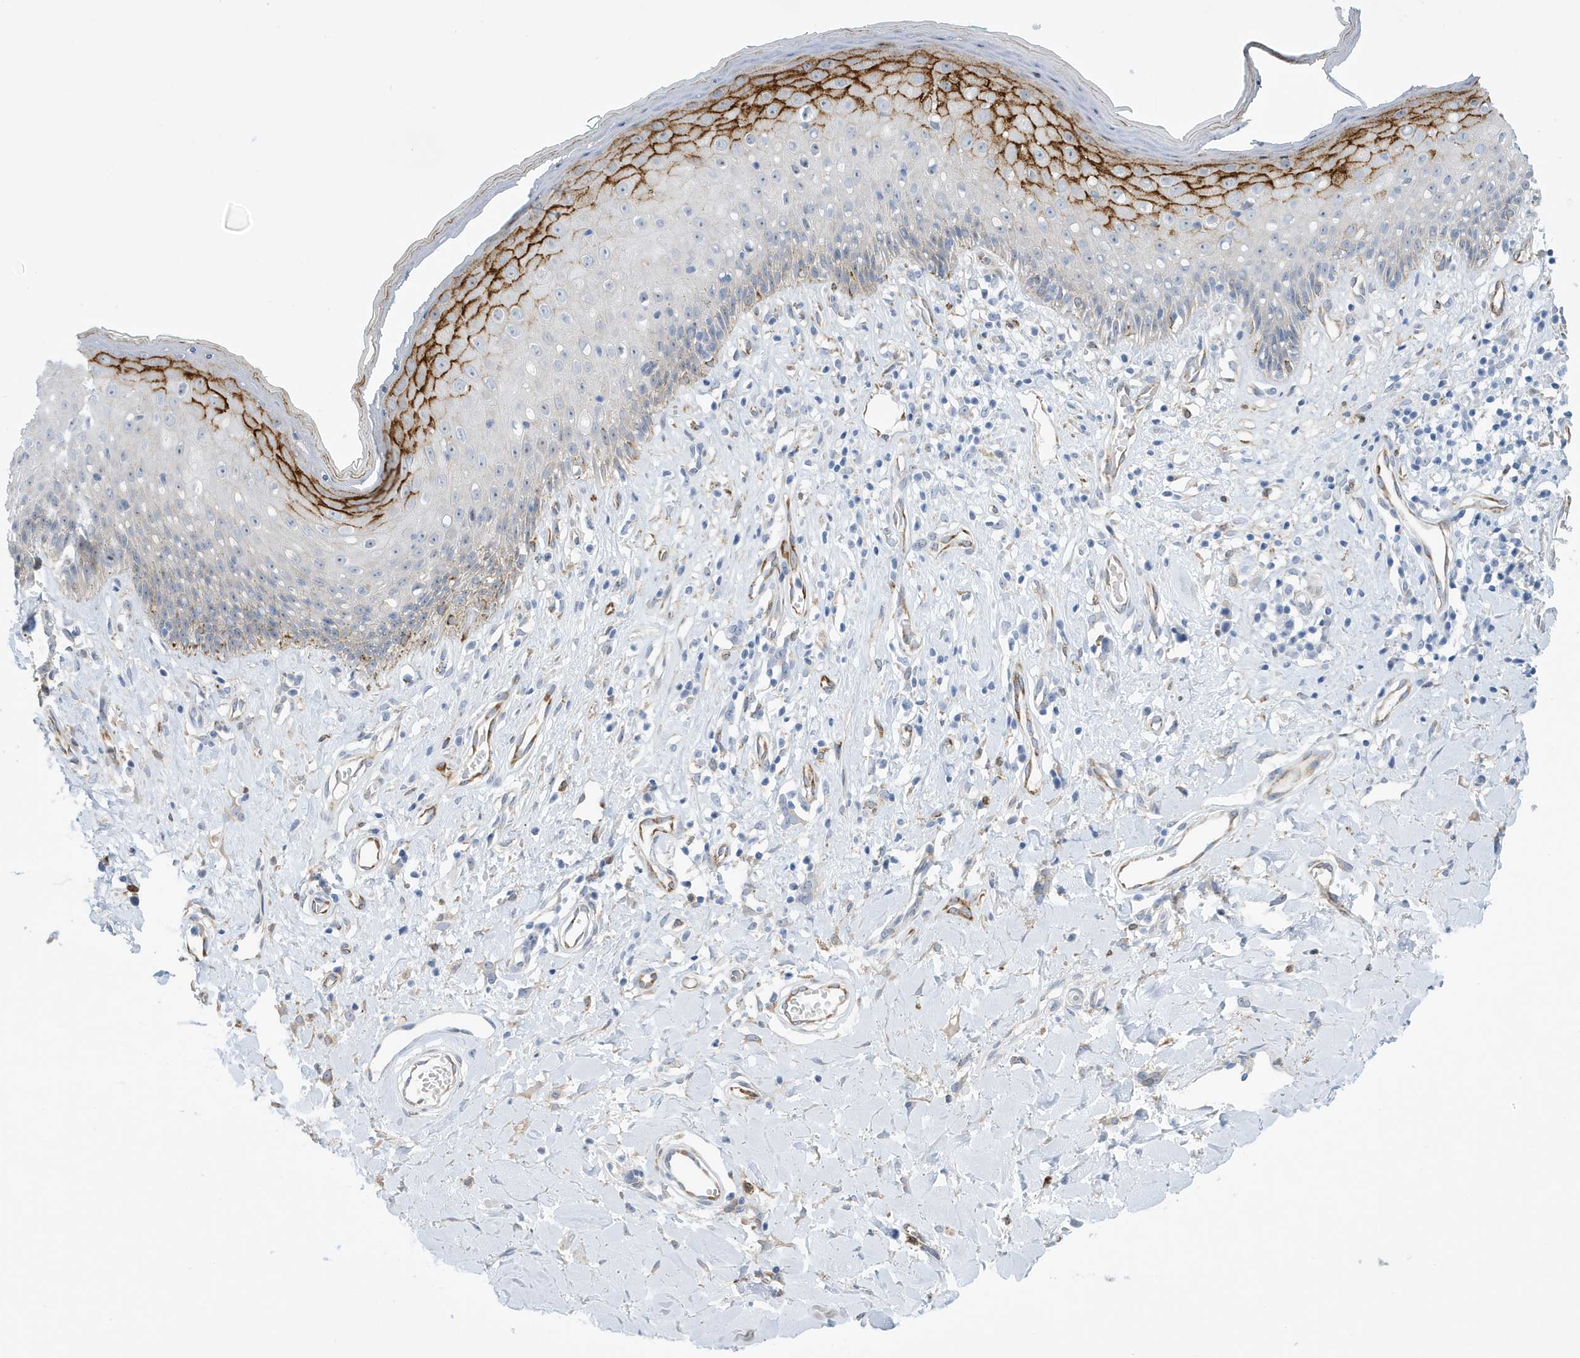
{"staining": {"intensity": "strong", "quantity": "<25%", "location": "cytoplasmic/membranous"}, "tissue": "skin", "cell_type": "Epidermal cells", "image_type": "normal", "snomed": [{"axis": "morphology", "description": "Normal tissue, NOS"}, {"axis": "morphology", "description": "Squamous cell carcinoma, NOS"}, {"axis": "topography", "description": "Vulva"}], "caption": "Protein expression by IHC shows strong cytoplasmic/membranous staining in approximately <25% of epidermal cells in benign skin. The protein is shown in brown color, while the nuclei are stained blue.", "gene": "SEMA3F", "patient": {"sex": "female", "age": 85}}